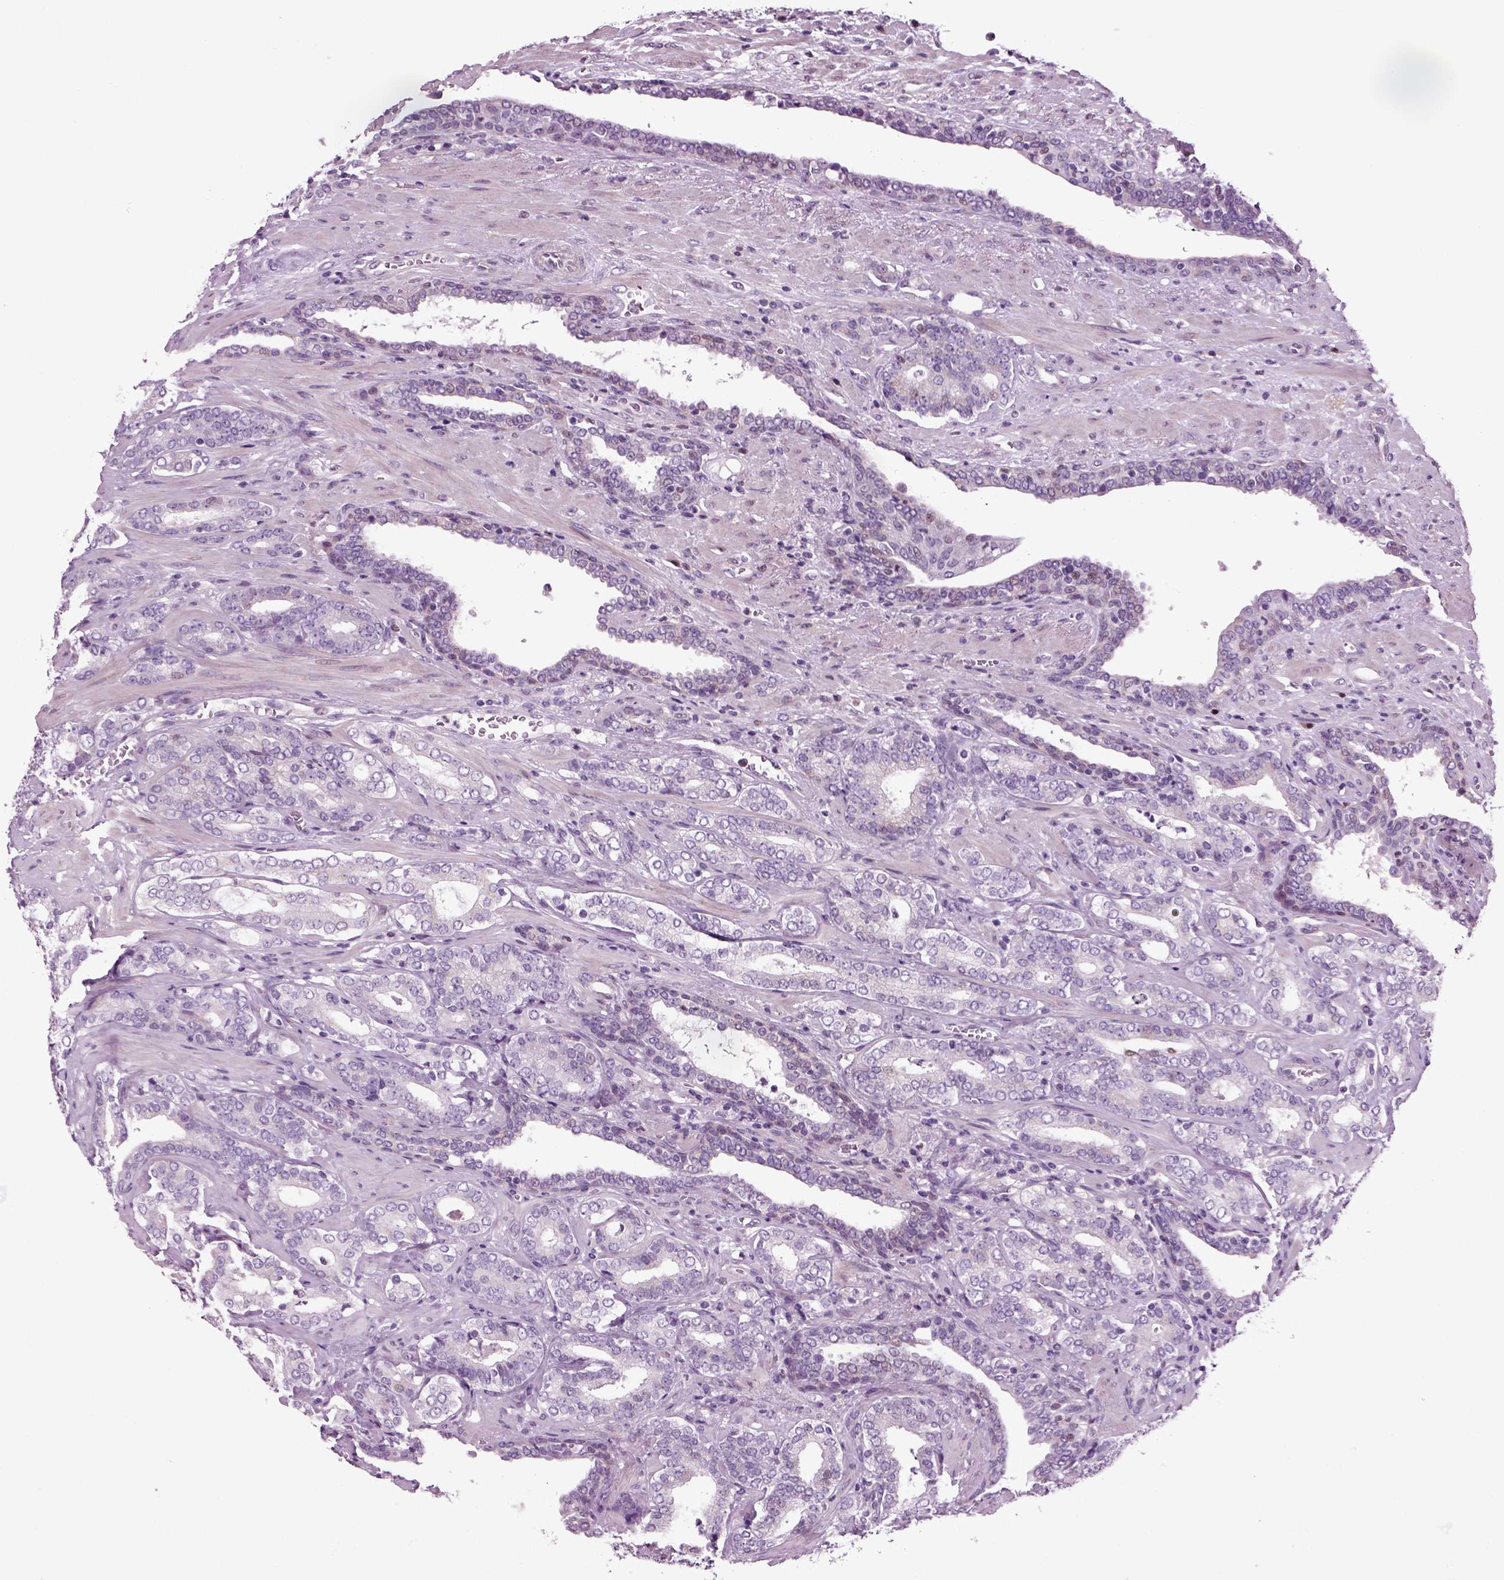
{"staining": {"intensity": "negative", "quantity": "none", "location": "none"}, "tissue": "prostate cancer", "cell_type": "Tumor cells", "image_type": "cancer", "snomed": [{"axis": "morphology", "description": "Adenocarcinoma, Low grade"}, {"axis": "topography", "description": "Prostate"}], "caption": "Tumor cells show no significant protein expression in prostate cancer.", "gene": "ARID3A", "patient": {"sex": "male", "age": 61}}